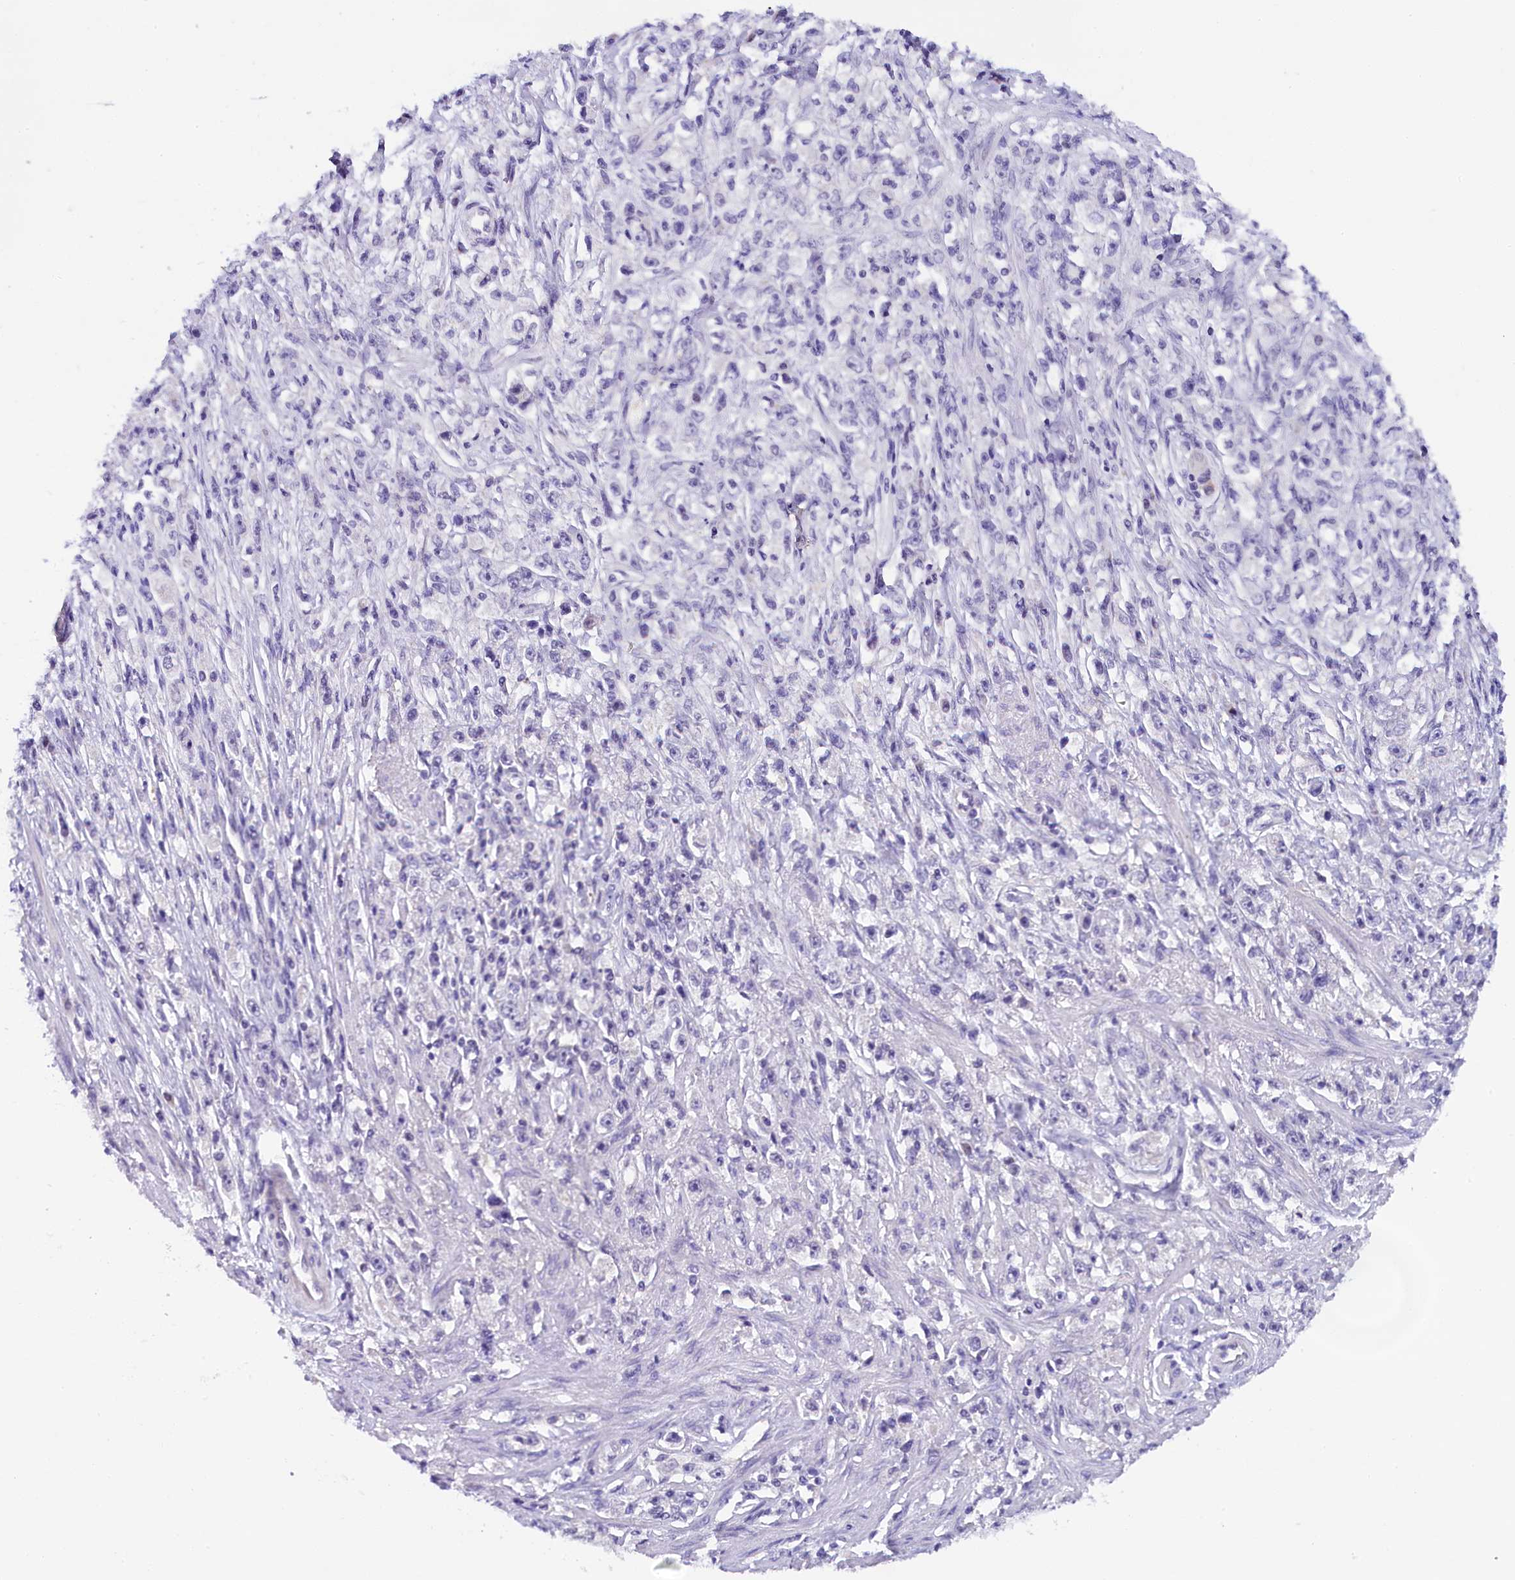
{"staining": {"intensity": "negative", "quantity": "none", "location": "none"}, "tissue": "stomach cancer", "cell_type": "Tumor cells", "image_type": "cancer", "snomed": [{"axis": "morphology", "description": "Adenocarcinoma, NOS"}, {"axis": "topography", "description": "Stomach"}], "caption": "This histopathology image is of adenocarcinoma (stomach) stained with immunohistochemistry to label a protein in brown with the nuclei are counter-stained blue. There is no expression in tumor cells.", "gene": "IQCN", "patient": {"sex": "female", "age": 59}}